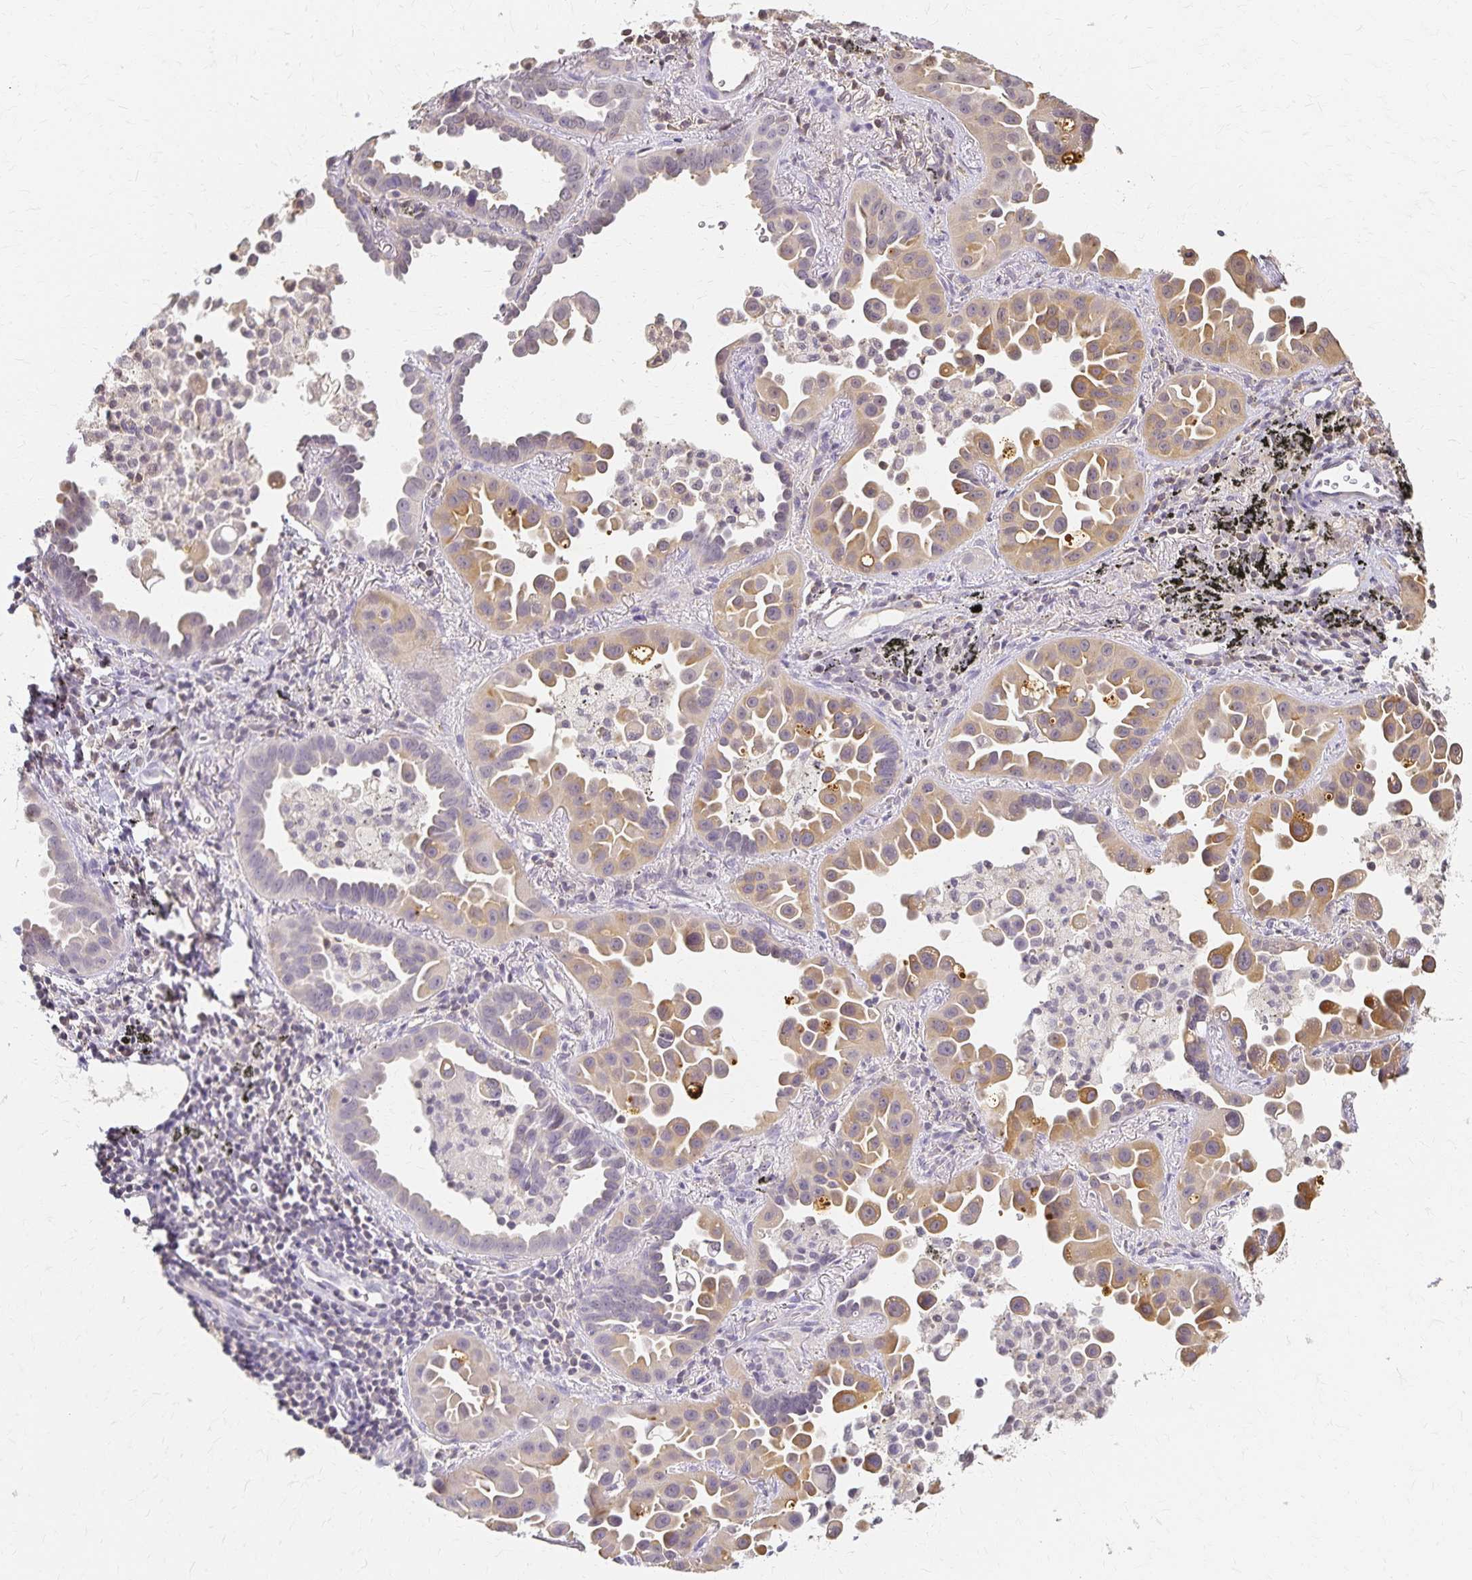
{"staining": {"intensity": "moderate", "quantity": "25%-75%", "location": "cytoplasmic/membranous"}, "tissue": "lung cancer", "cell_type": "Tumor cells", "image_type": "cancer", "snomed": [{"axis": "morphology", "description": "Adenocarcinoma, NOS"}, {"axis": "topography", "description": "Lung"}], "caption": "Immunohistochemistry (IHC) photomicrograph of neoplastic tissue: lung adenocarcinoma stained using IHC exhibits medium levels of moderate protein expression localized specifically in the cytoplasmic/membranous of tumor cells, appearing as a cytoplasmic/membranous brown color.", "gene": "AZGP1", "patient": {"sex": "male", "age": 68}}